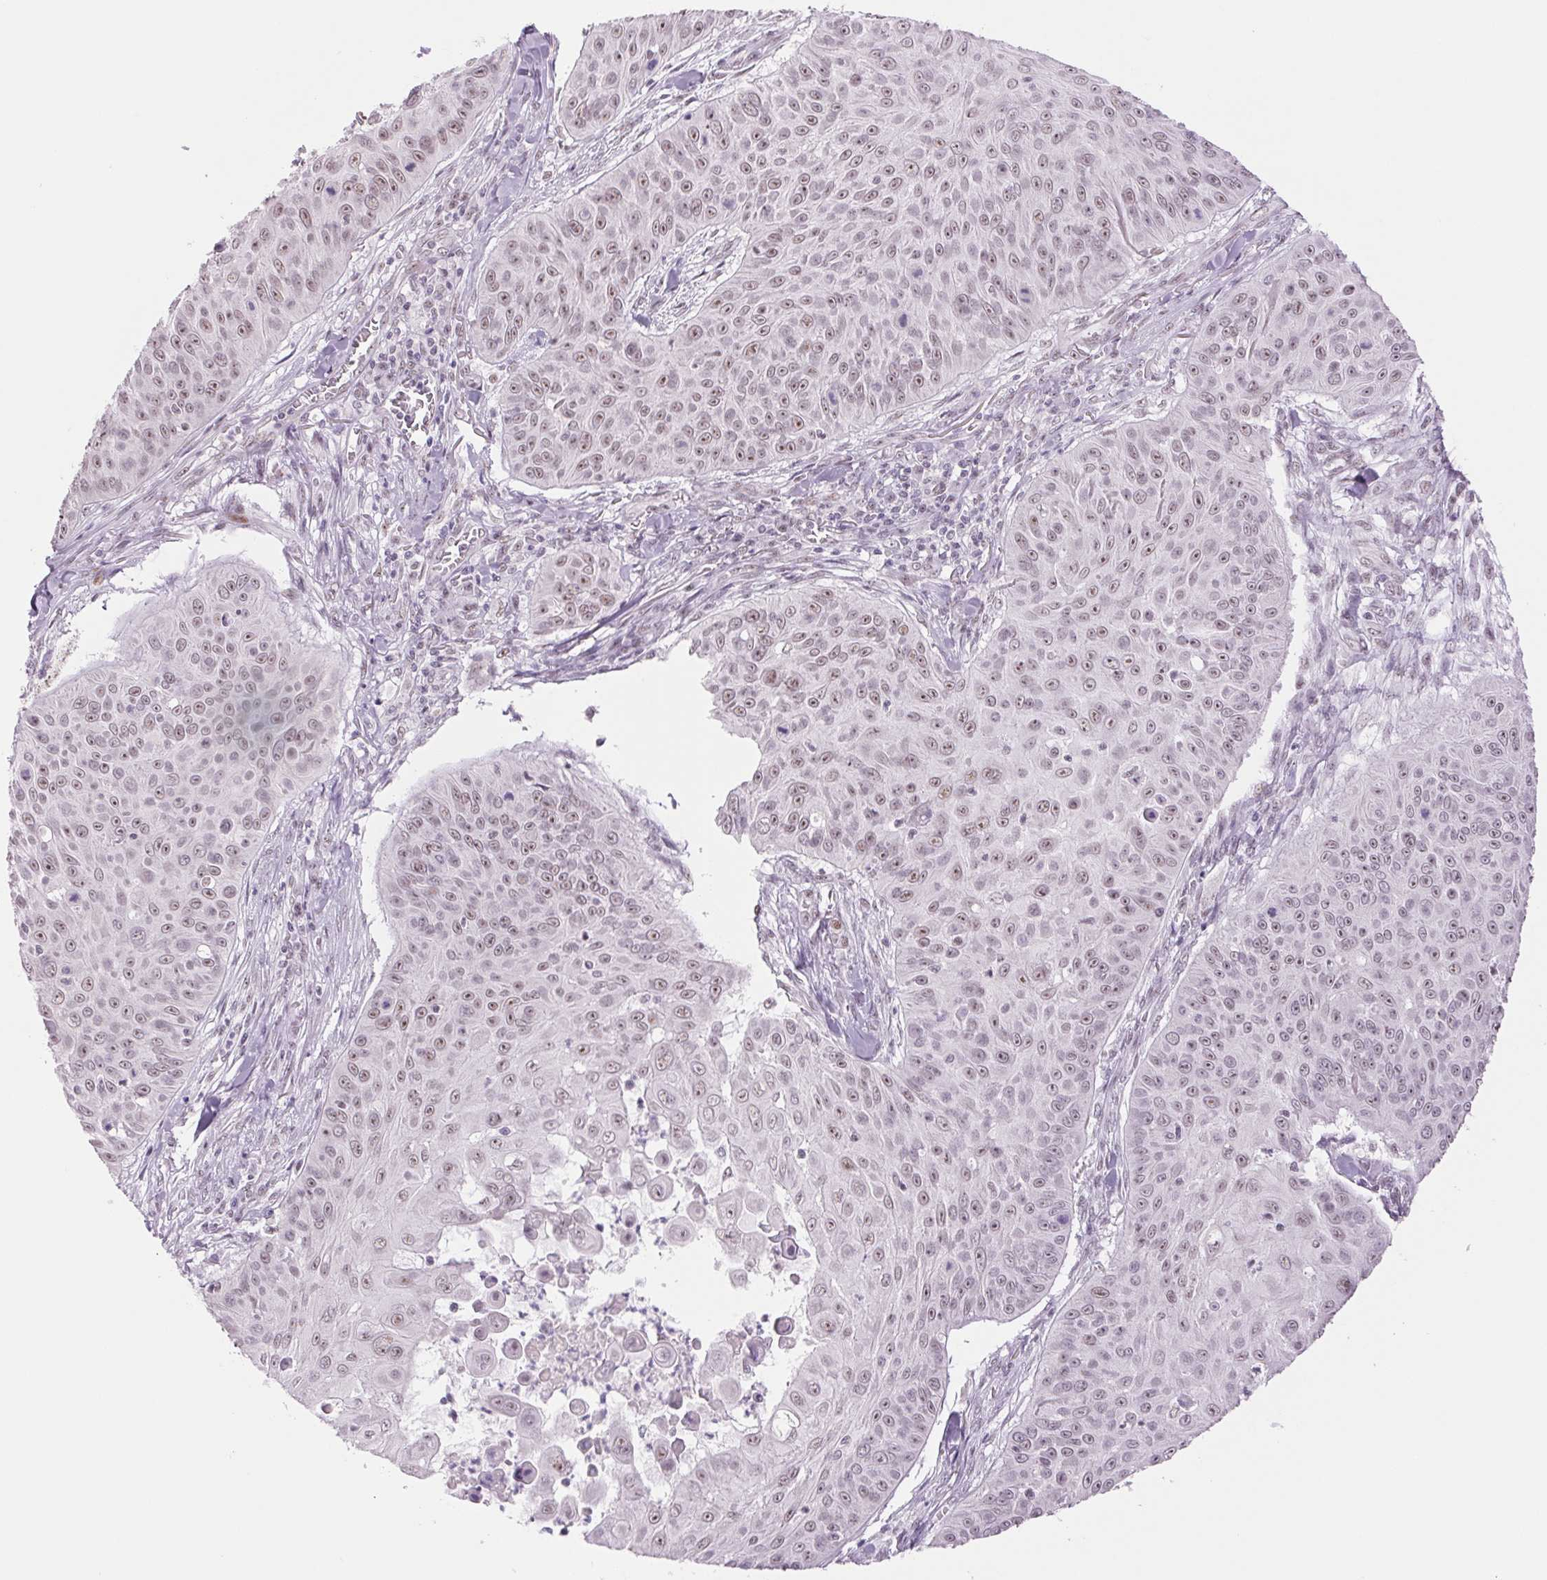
{"staining": {"intensity": "weak", "quantity": "<25%", "location": "nuclear"}, "tissue": "skin cancer", "cell_type": "Tumor cells", "image_type": "cancer", "snomed": [{"axis": "morphology", "description": "Squamous cell carcinoma, NOS"}, {"axis": "topography", "description": "Skin"}], "caption": "Immunohistochemistry of human skin squamous cell carcinoma reveals no staining in tumor cells.", "gene": "ZC3H14", "patient": {"sex": "male", "age": 82}}